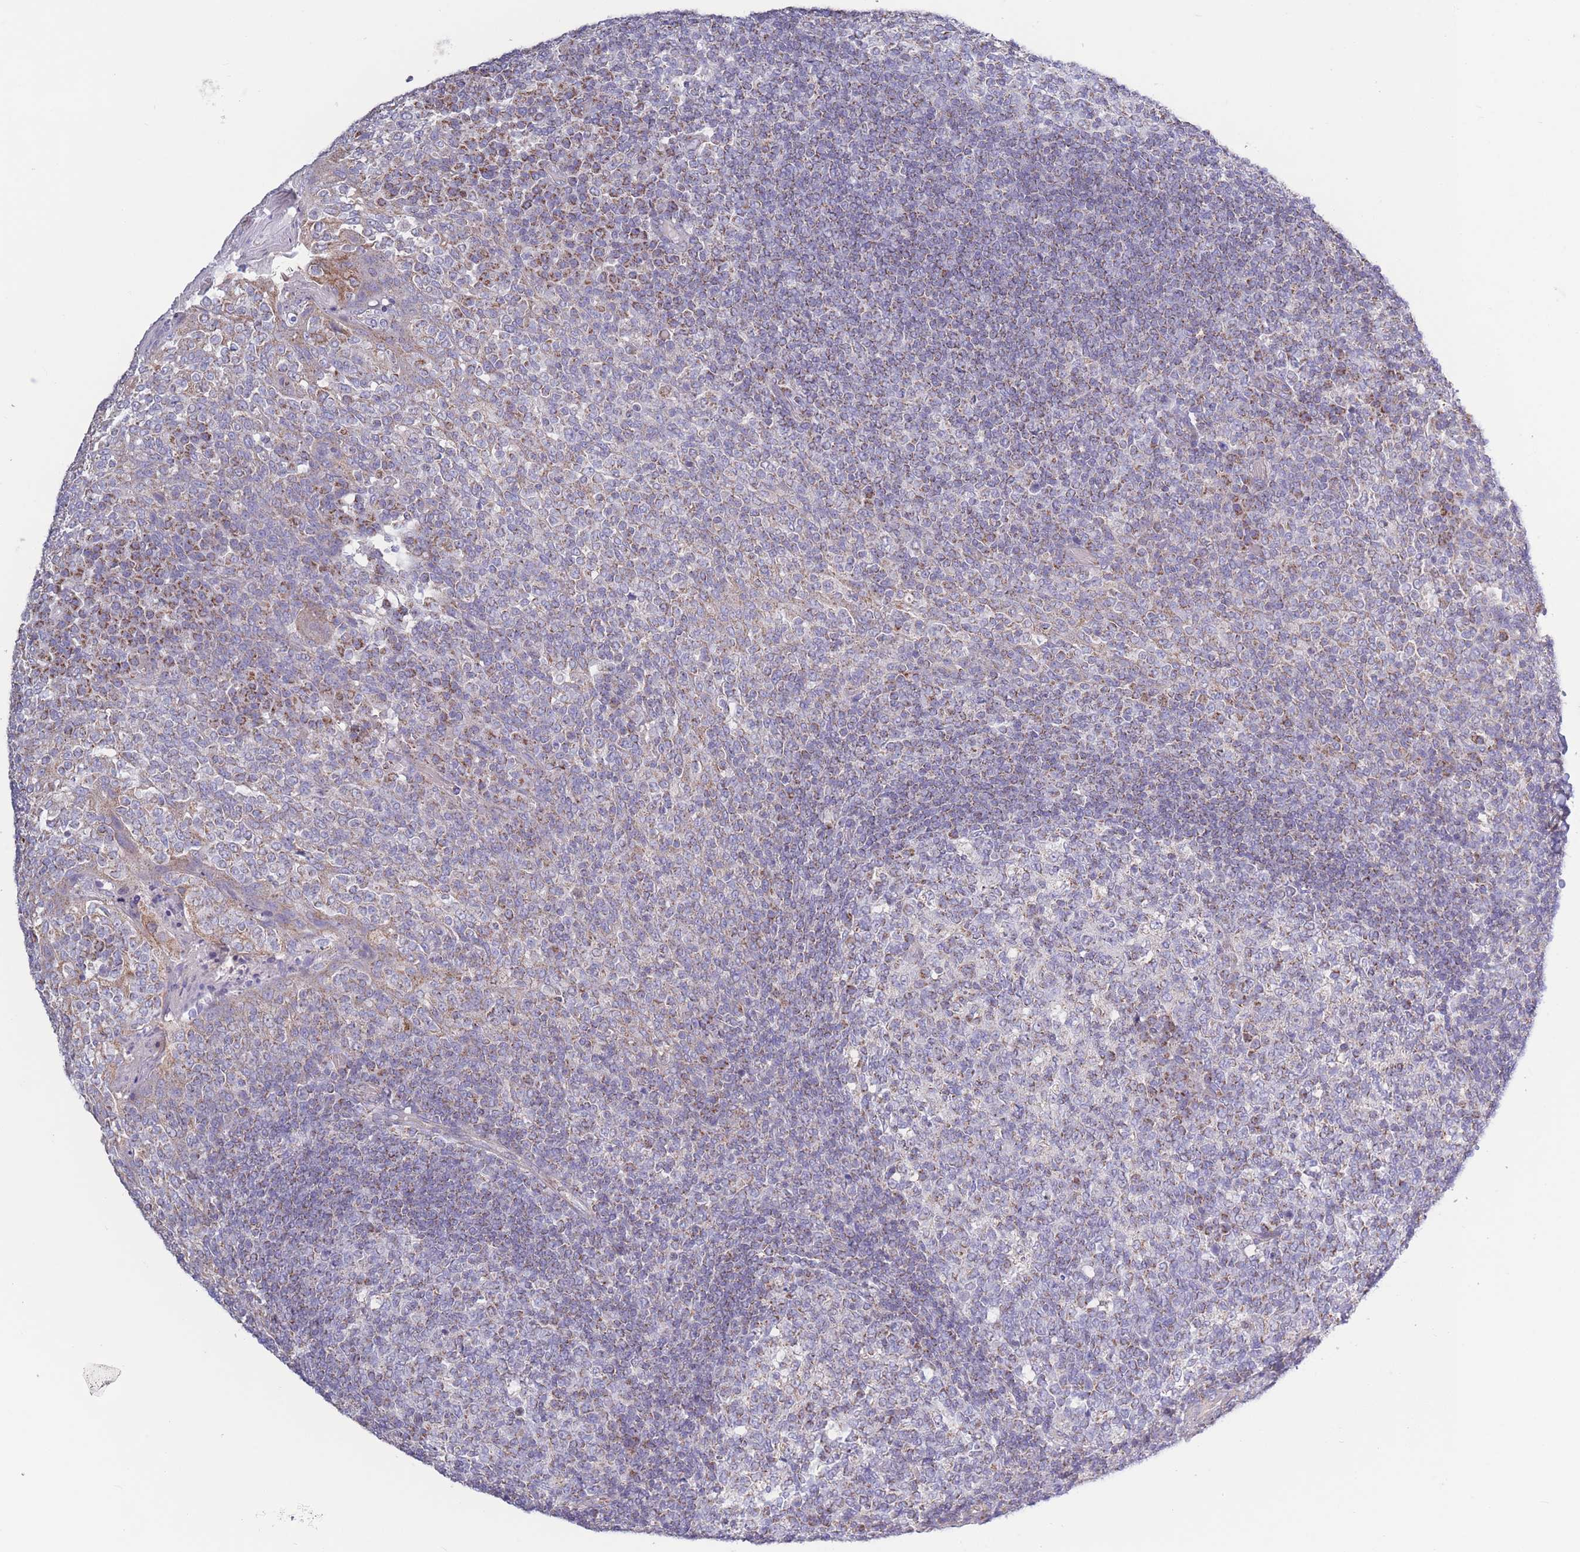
{"staining": {"intensity": "weak", "quantity": "25%-75%", "location": "cytoplasmic/membranous"}, "tissue": "tonsil", "cell_type": "Germinal center cells", "image_type": "normal", "snomed": [{"axis": "morphology", "description": "Normal tissue, NOS"}, {"axis": "topography", "description": "Tonsil"}], "caption": "An immunohistochemistry (IHC) micrograph of benign tissue is shown. Protein staining in brown highlights weak cytoplasmic/membranous positivity in tonsil within germinal center cells. Using DAB (3,3'-diaminobenzidine) (brown) and hematoxylin (blue) stains, captured at high magnification using brightfield microscopy.", "gene": "PDHA1", "patient": {"sex": "female", "age": 19}}